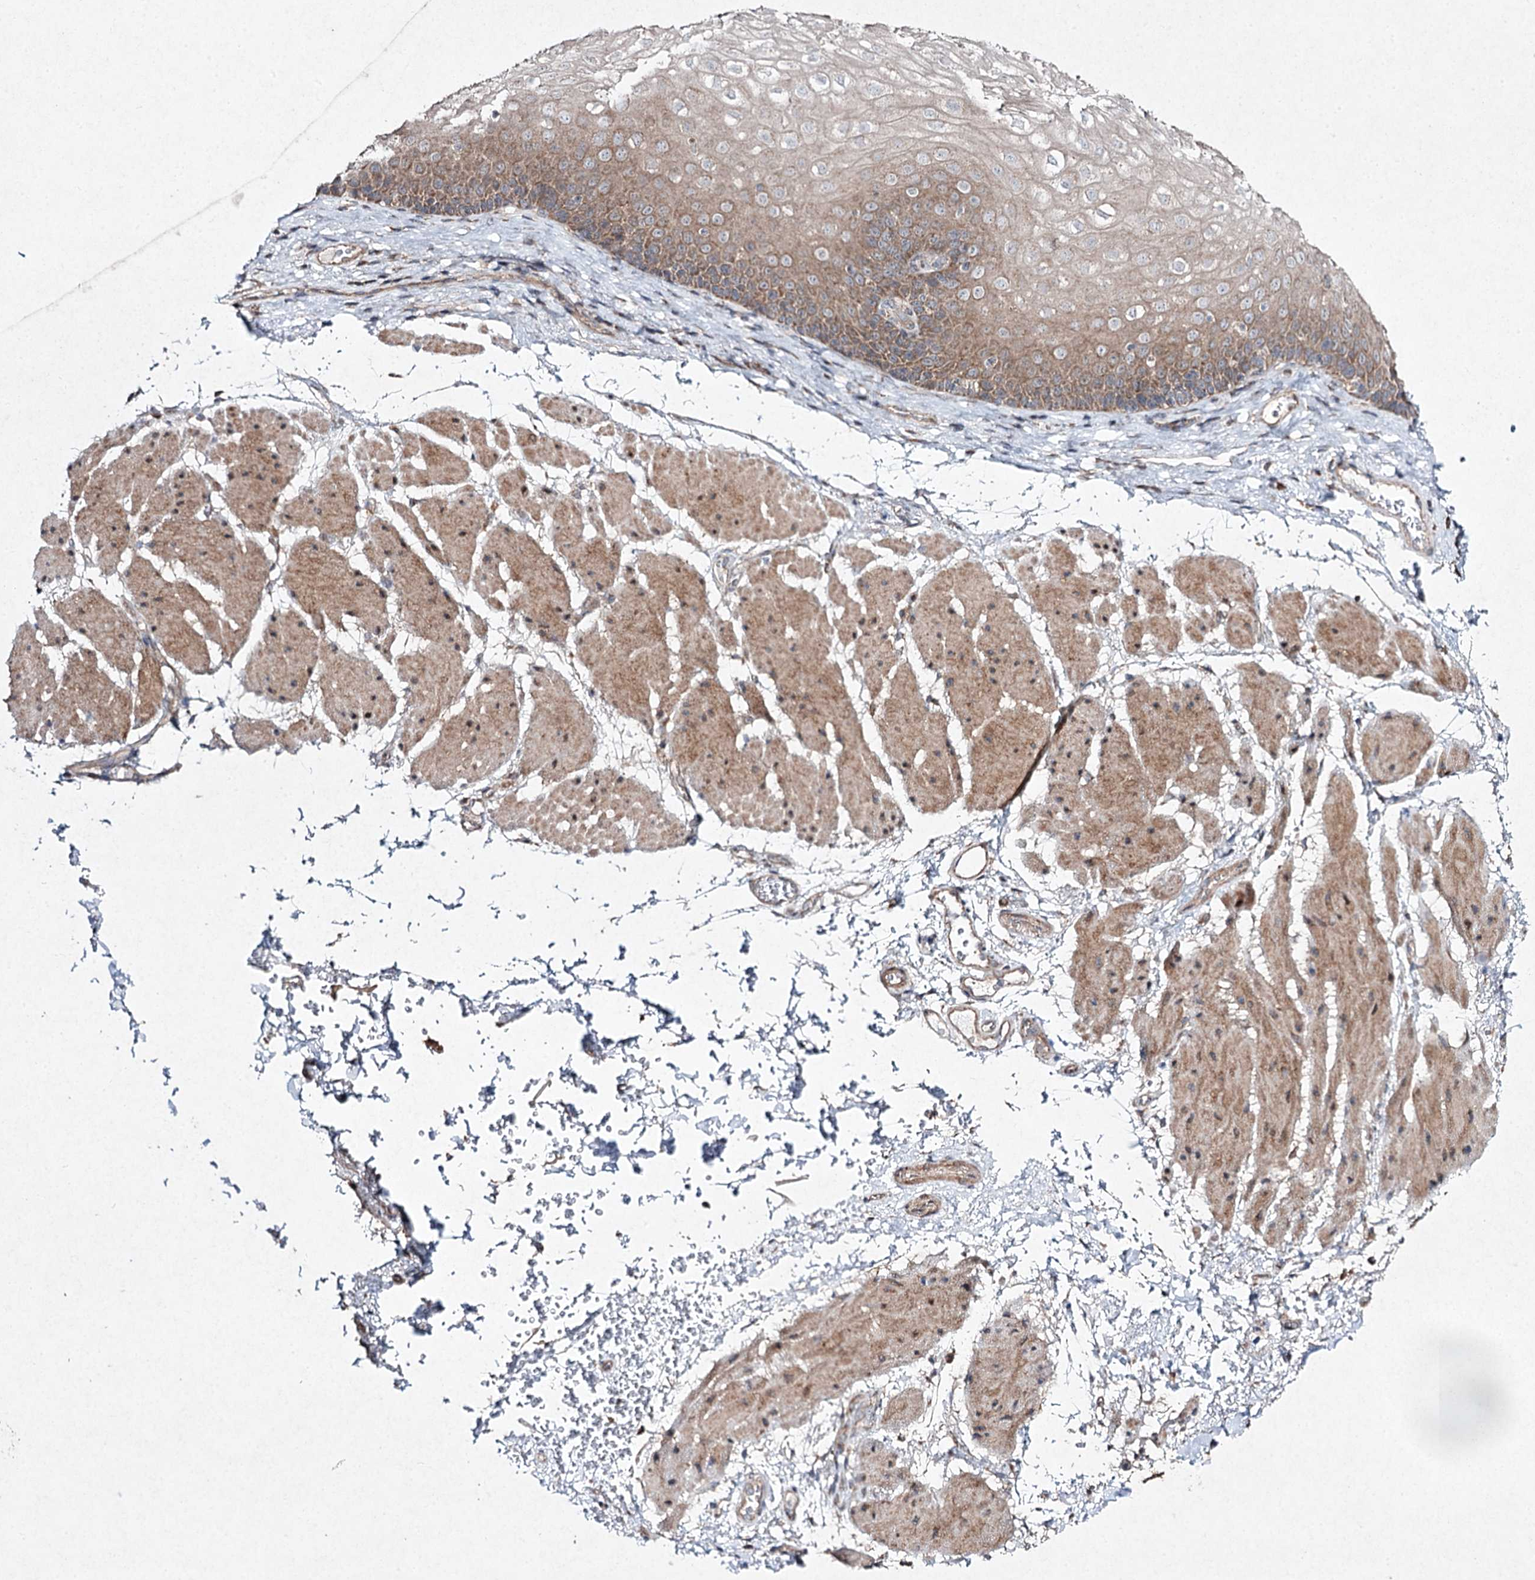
{"staining": {"intensity": "moderate", "quantity": "25%-75%", "location": "cytoplasmic/membranous"}, "tissue": "esophagus", "cell_type": "Squamous epithelial cells", "image_type": "normal", "snomed": [{"axis": "morphology", "description": "Normal tissue, NOS"}, {"axis": "topography", "description": "Esophagus"}], "caption": "Human esophagus stained for a protein (brown) exhibits moderate cytoplasmic/membranous positive expression in about 25%-75% of squamous epithelial cells.", "gene": "FANCL", "patient": {"sex": "female", "age": 66}}